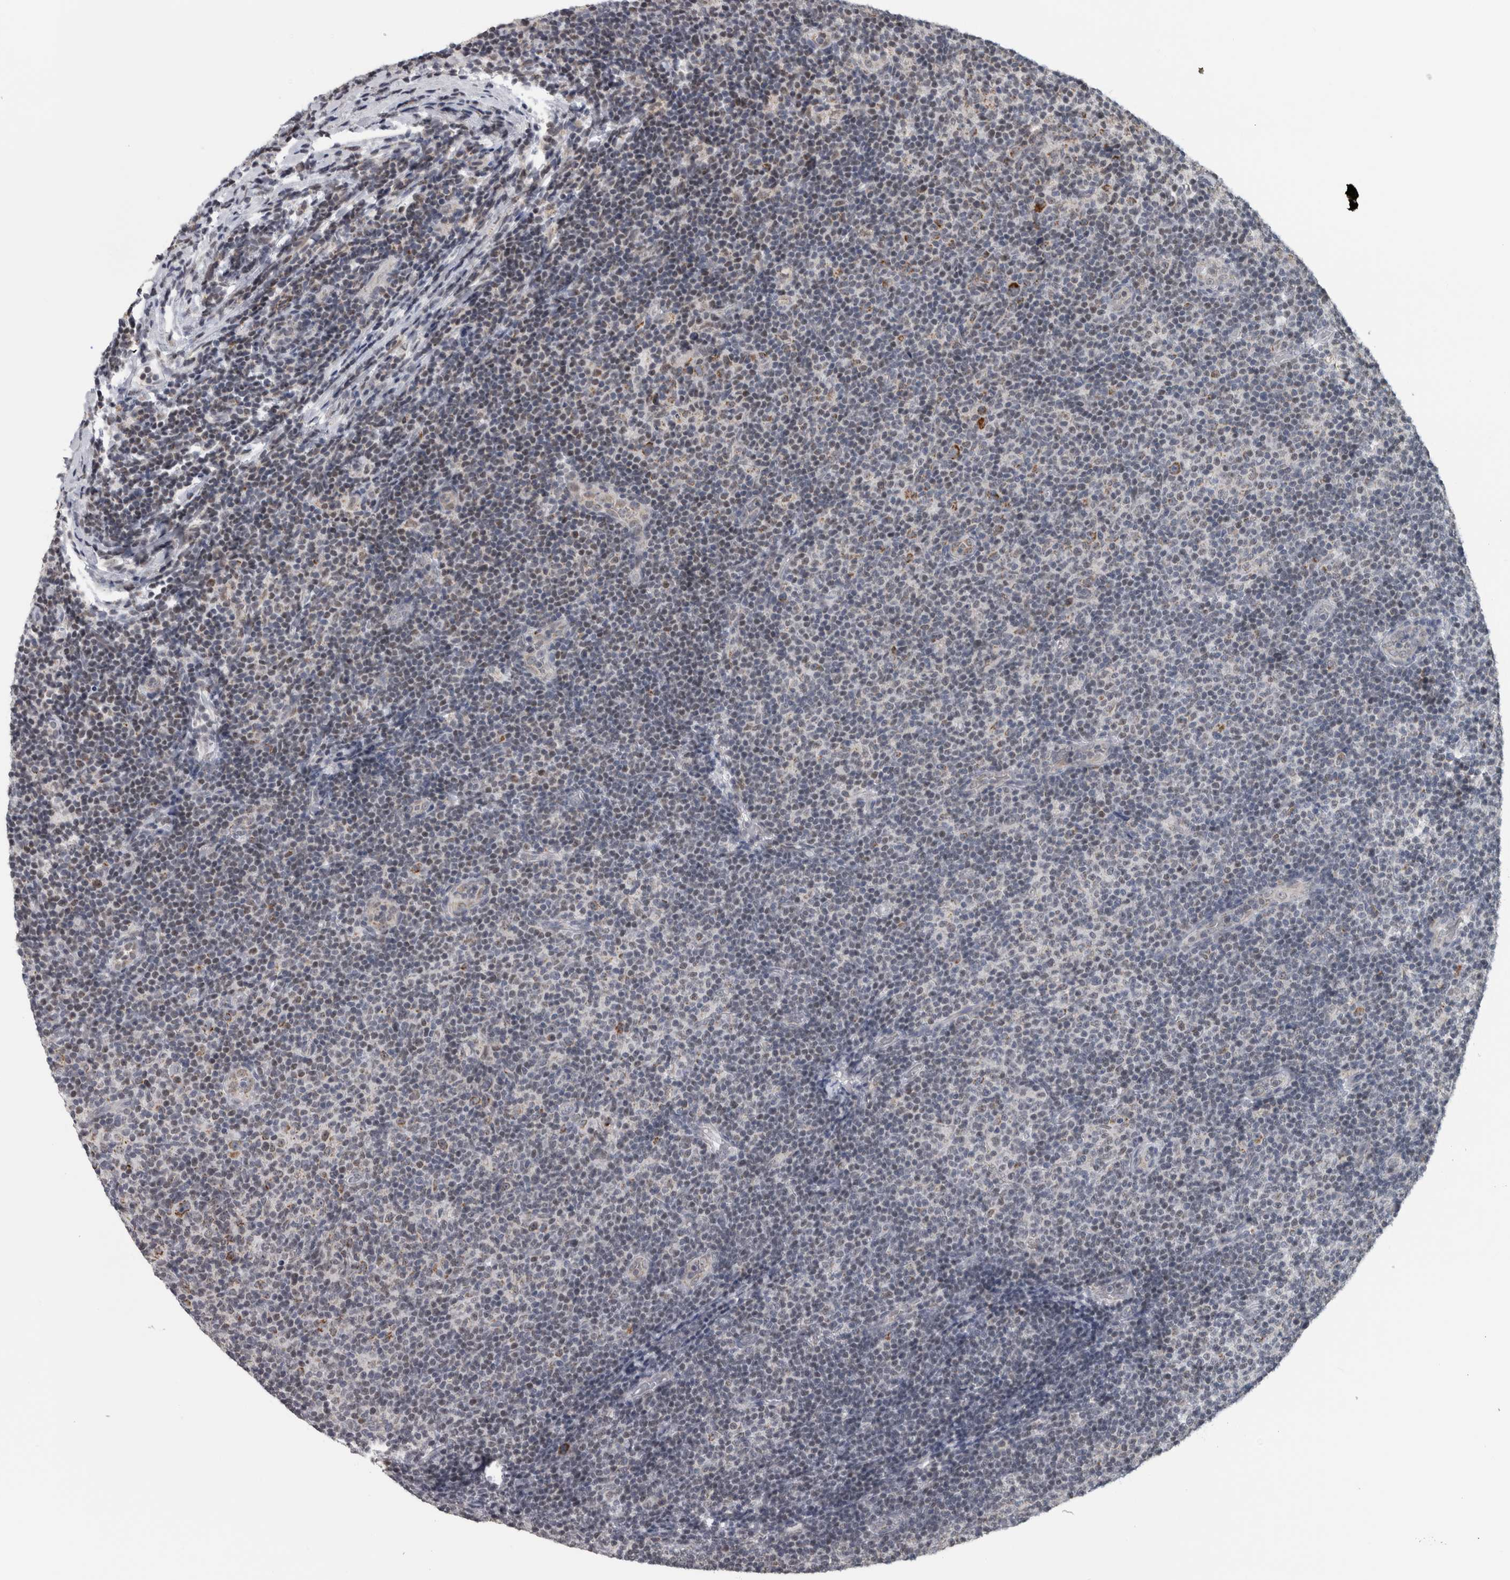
{"staining": {"intensity": "moderate", "quantity": "<25%", "location": "cytoplasmic/membranous"}, "tissue": "lymphoma", "cell_type": "Tumor cells", "image_type": "cancer", "snomed": [{"axis": "morphology", "description": "Malignant lymphoma, non-Hodgkin's type, Low grade"}, {"axis": "topography", "description": "Lymph node"}], "caption": "DAB (3,3'-diaminobenzidine) immunohistochemical staining of human low-grade malignant lymphoma, non-Hodgkin's type shows moderate cytoplasmic/membranous protein staining in approximately <25% of tumor cells.", "gene": "OR2K2", "patient": {"sex": "male", "age": 83}}